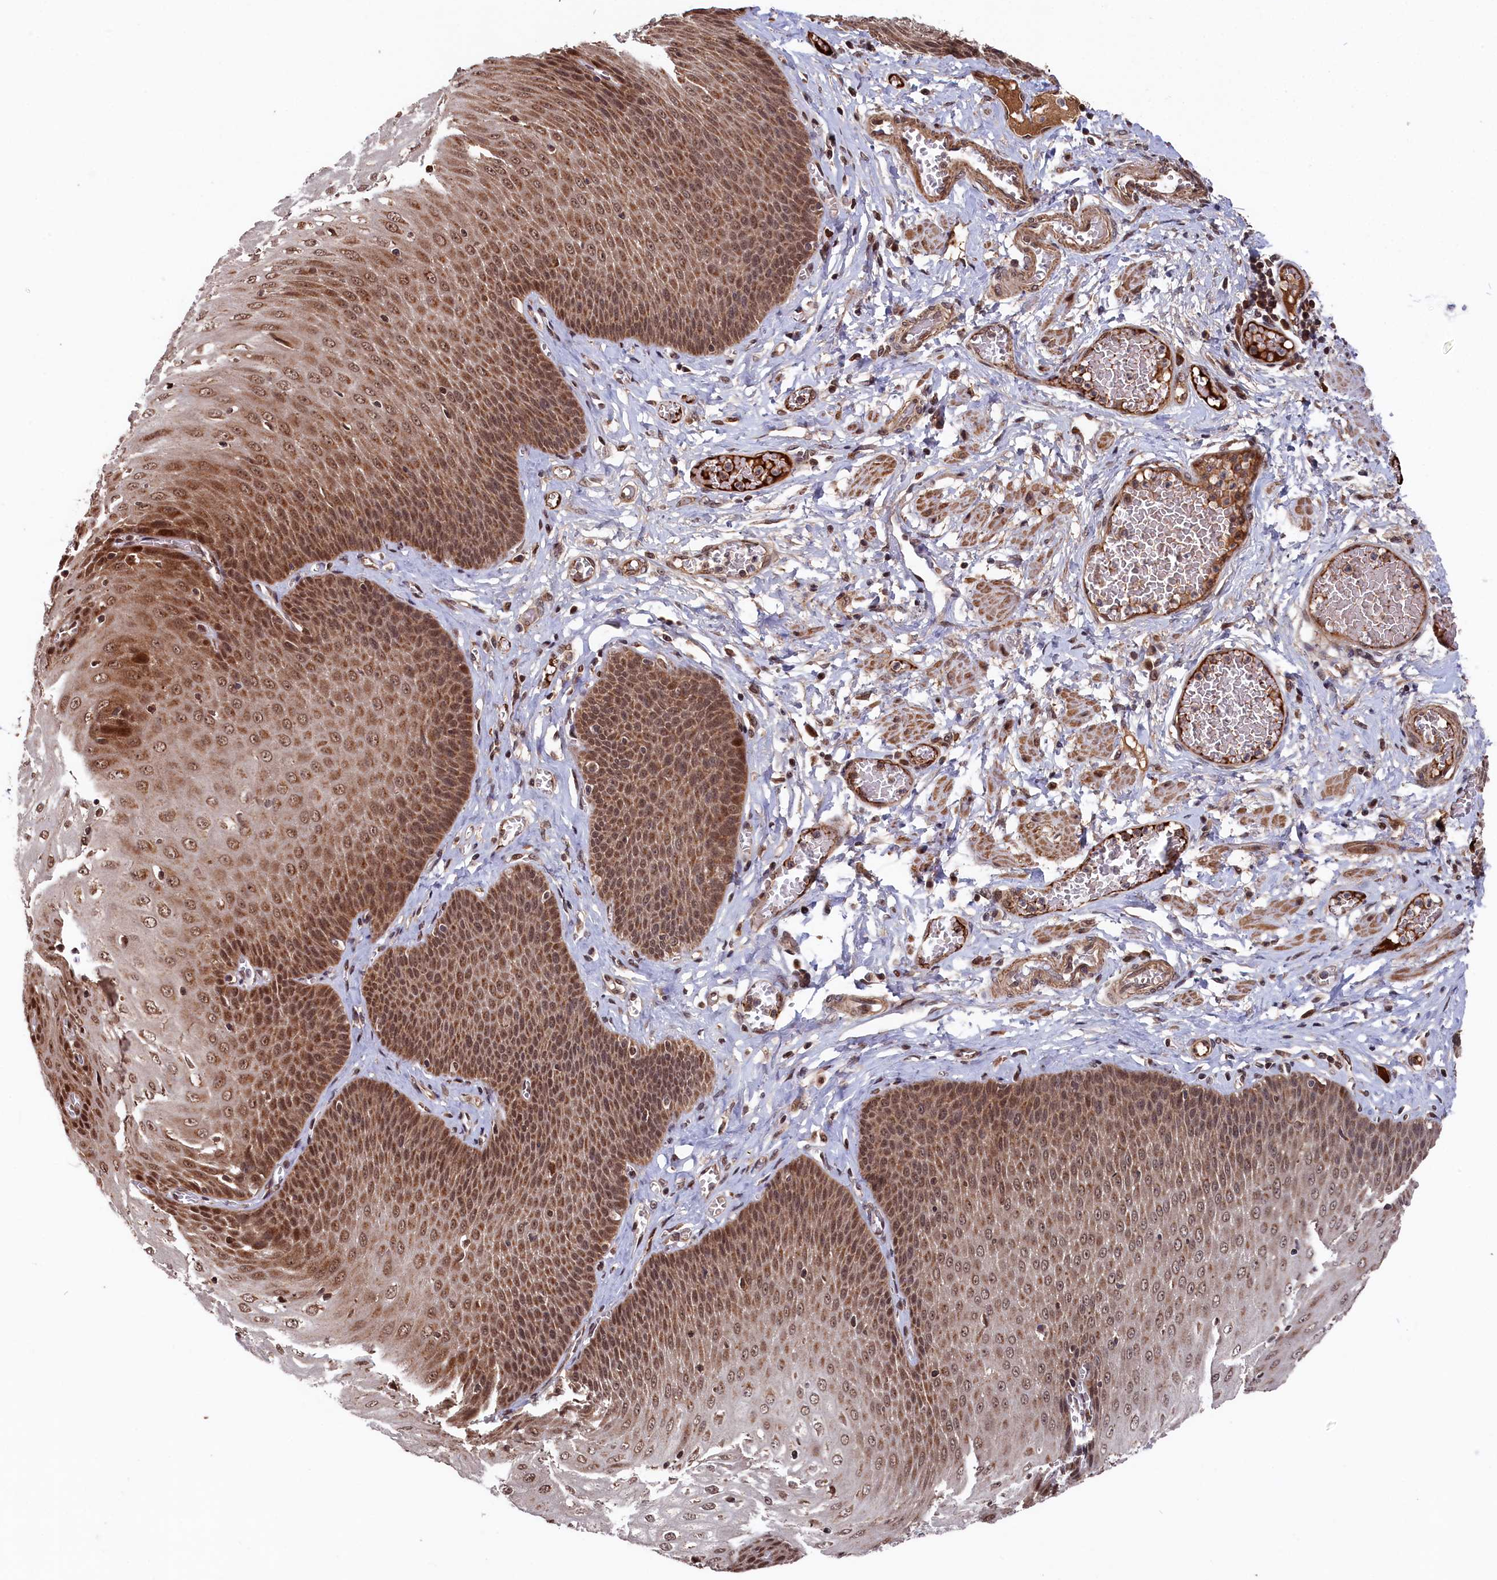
{"staining": {"intensity": "moderate", "quantity": ">75%", "location": "cytoplasmic/membranous,nuclear"}, "tissue": "esophagus", "cell_type": "Squamous epithelial cells", "image_type": "normal", "snomed": [{"axis": "morphology", "description": "Normal tissue, NOS"}, {"axis": "topography", "description": "Esophagus"}], "caption": "This image exhibits IHC staining of unremarkable esophagus, with medium moderate cytoplasmic/membranous,nuclear expression in about >75% of squamous epithelial cells.", "gene": "CLPX", "patient": {"sex": "male", "age": 60}}